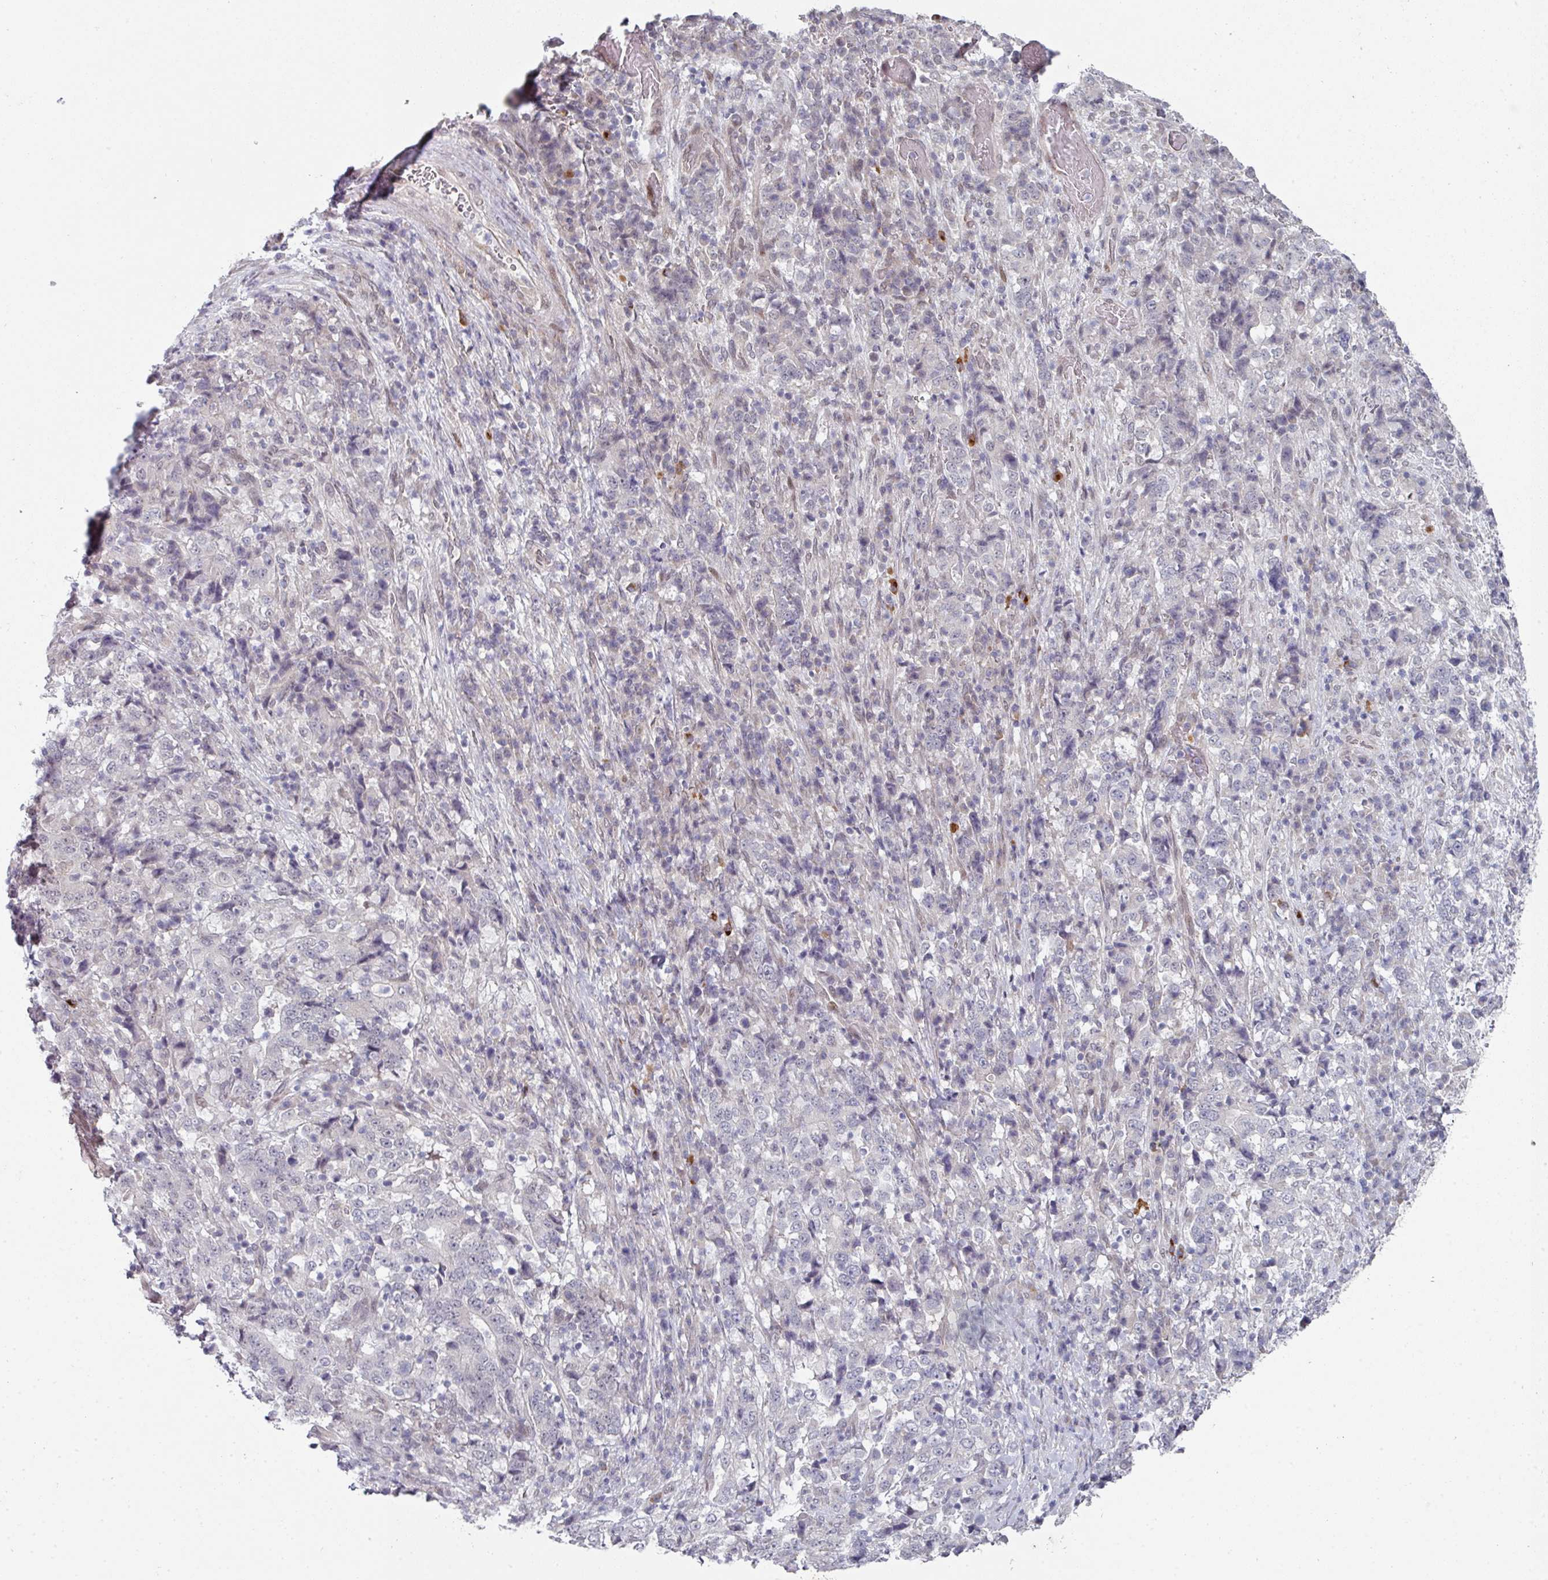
{"staining": {"intensity": "negative", "quantity": "none", "location": "none"}, "tissue": "stomach cancer", "cell_type": "Tumor cells", "image_type": "cancer", "snomed": [{"axis": "morphology", "description": "Normal tissue, NOS"}, {"axis": "morphology", "description": "Adenocarcinoma, NOS"}, {"axis": "topography", "description": "Stomach, upper"}, {"axis": "topography", "description": "Stomach"}], "caption": "Tumor cells are negative for brown protein staining in stomach cancer.", "gene": "TMCC1", "patient": {"sex": "male", "age": 59}}